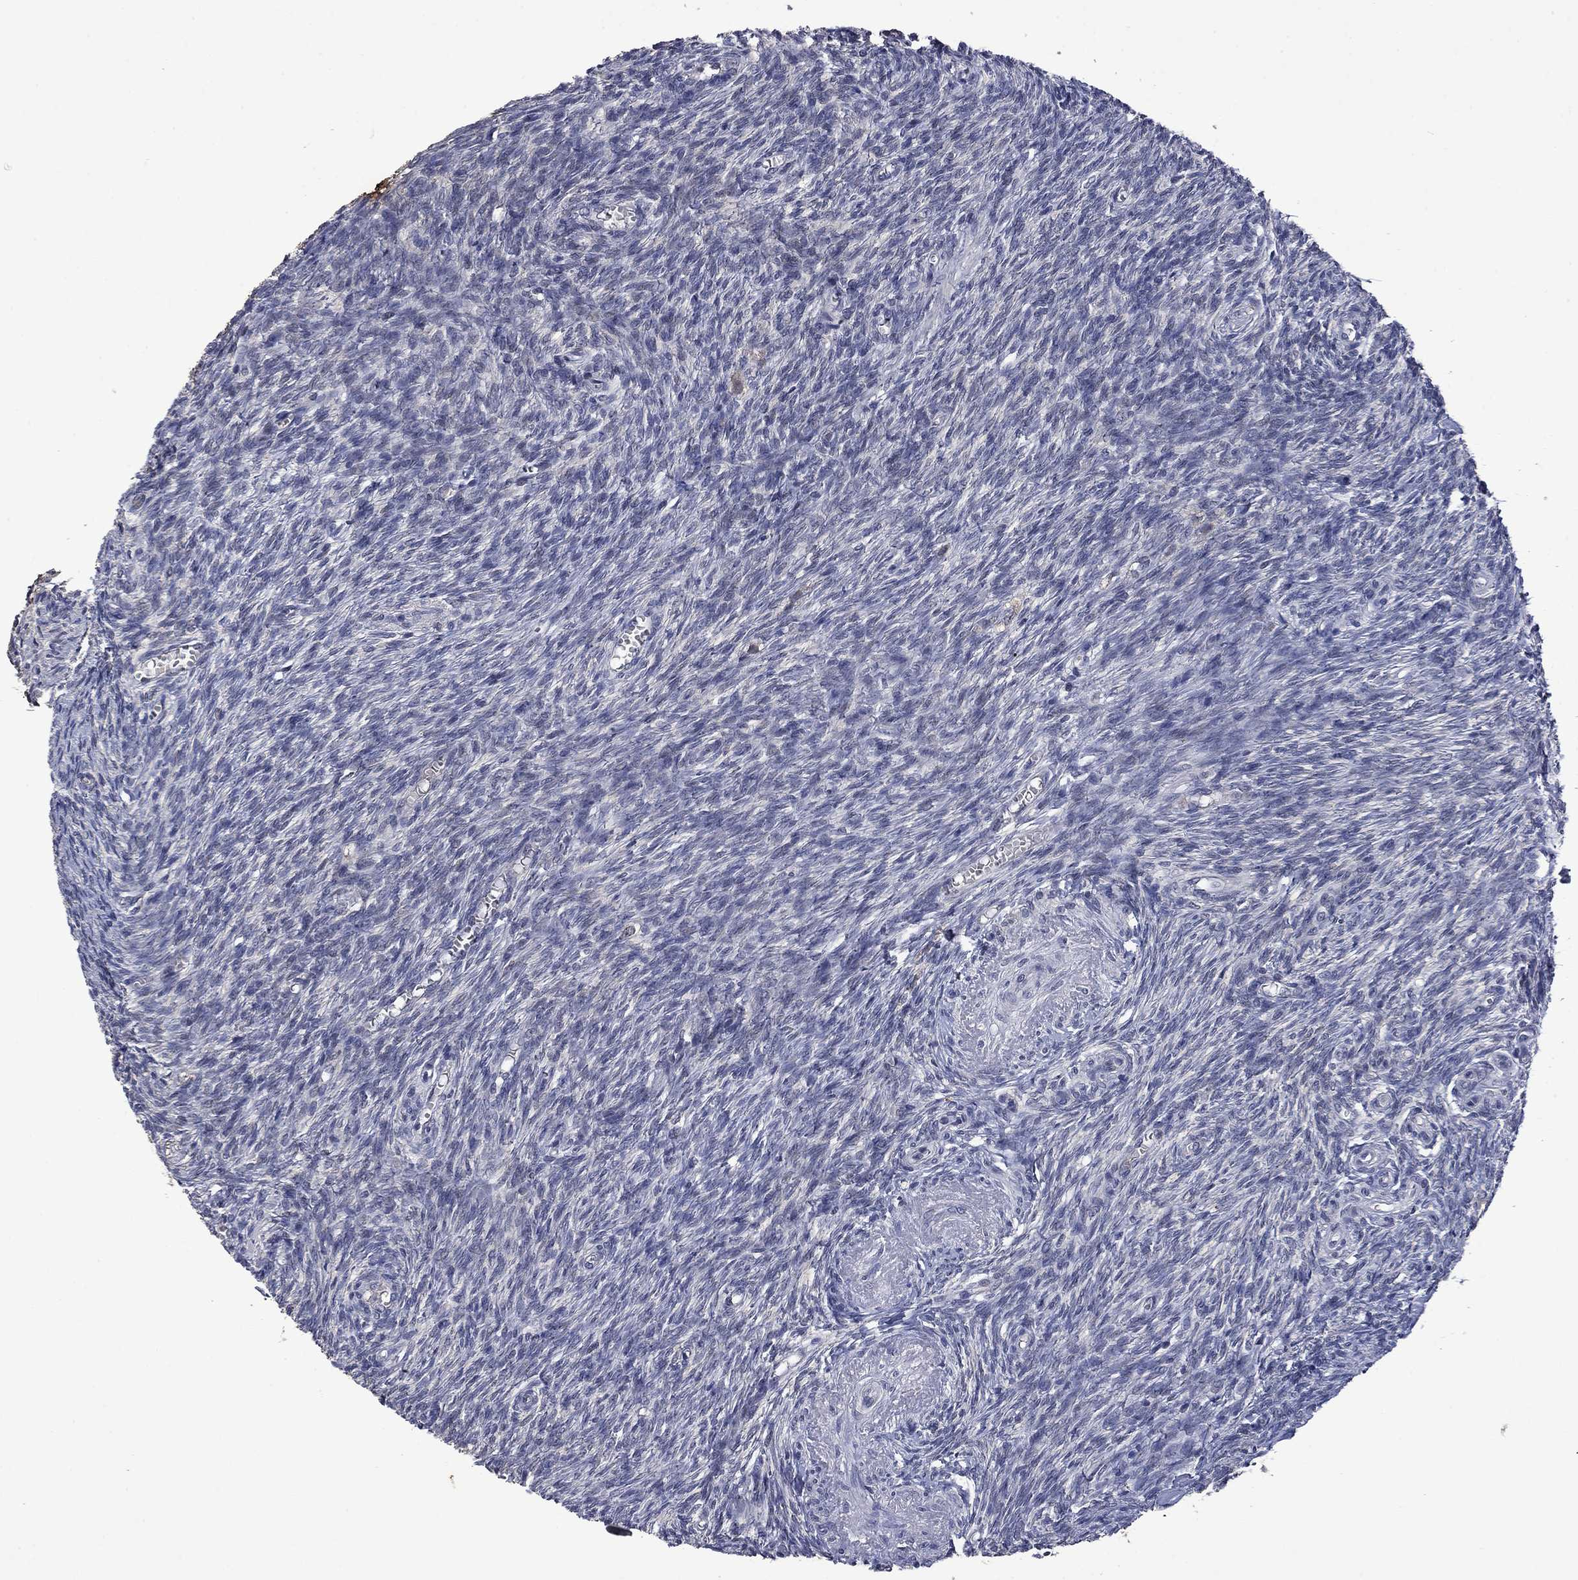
{"staining": {"intensity": "negative", "quantity": "none", "location": "none"}, "tissue": "ovary", "cell_type": "Follicle cells", "image_type": "normal", "snomed": [{"axis": "morphology", "description": "Normal tissue, NOS"}, {"axis": "topography", "description": "Ovary"}], "caption": "IHC of unremarkable human ovary displays no positivity in follicle cells.", "gene": "PHKA1", "patient": {"sex": "female", "age": 43}}